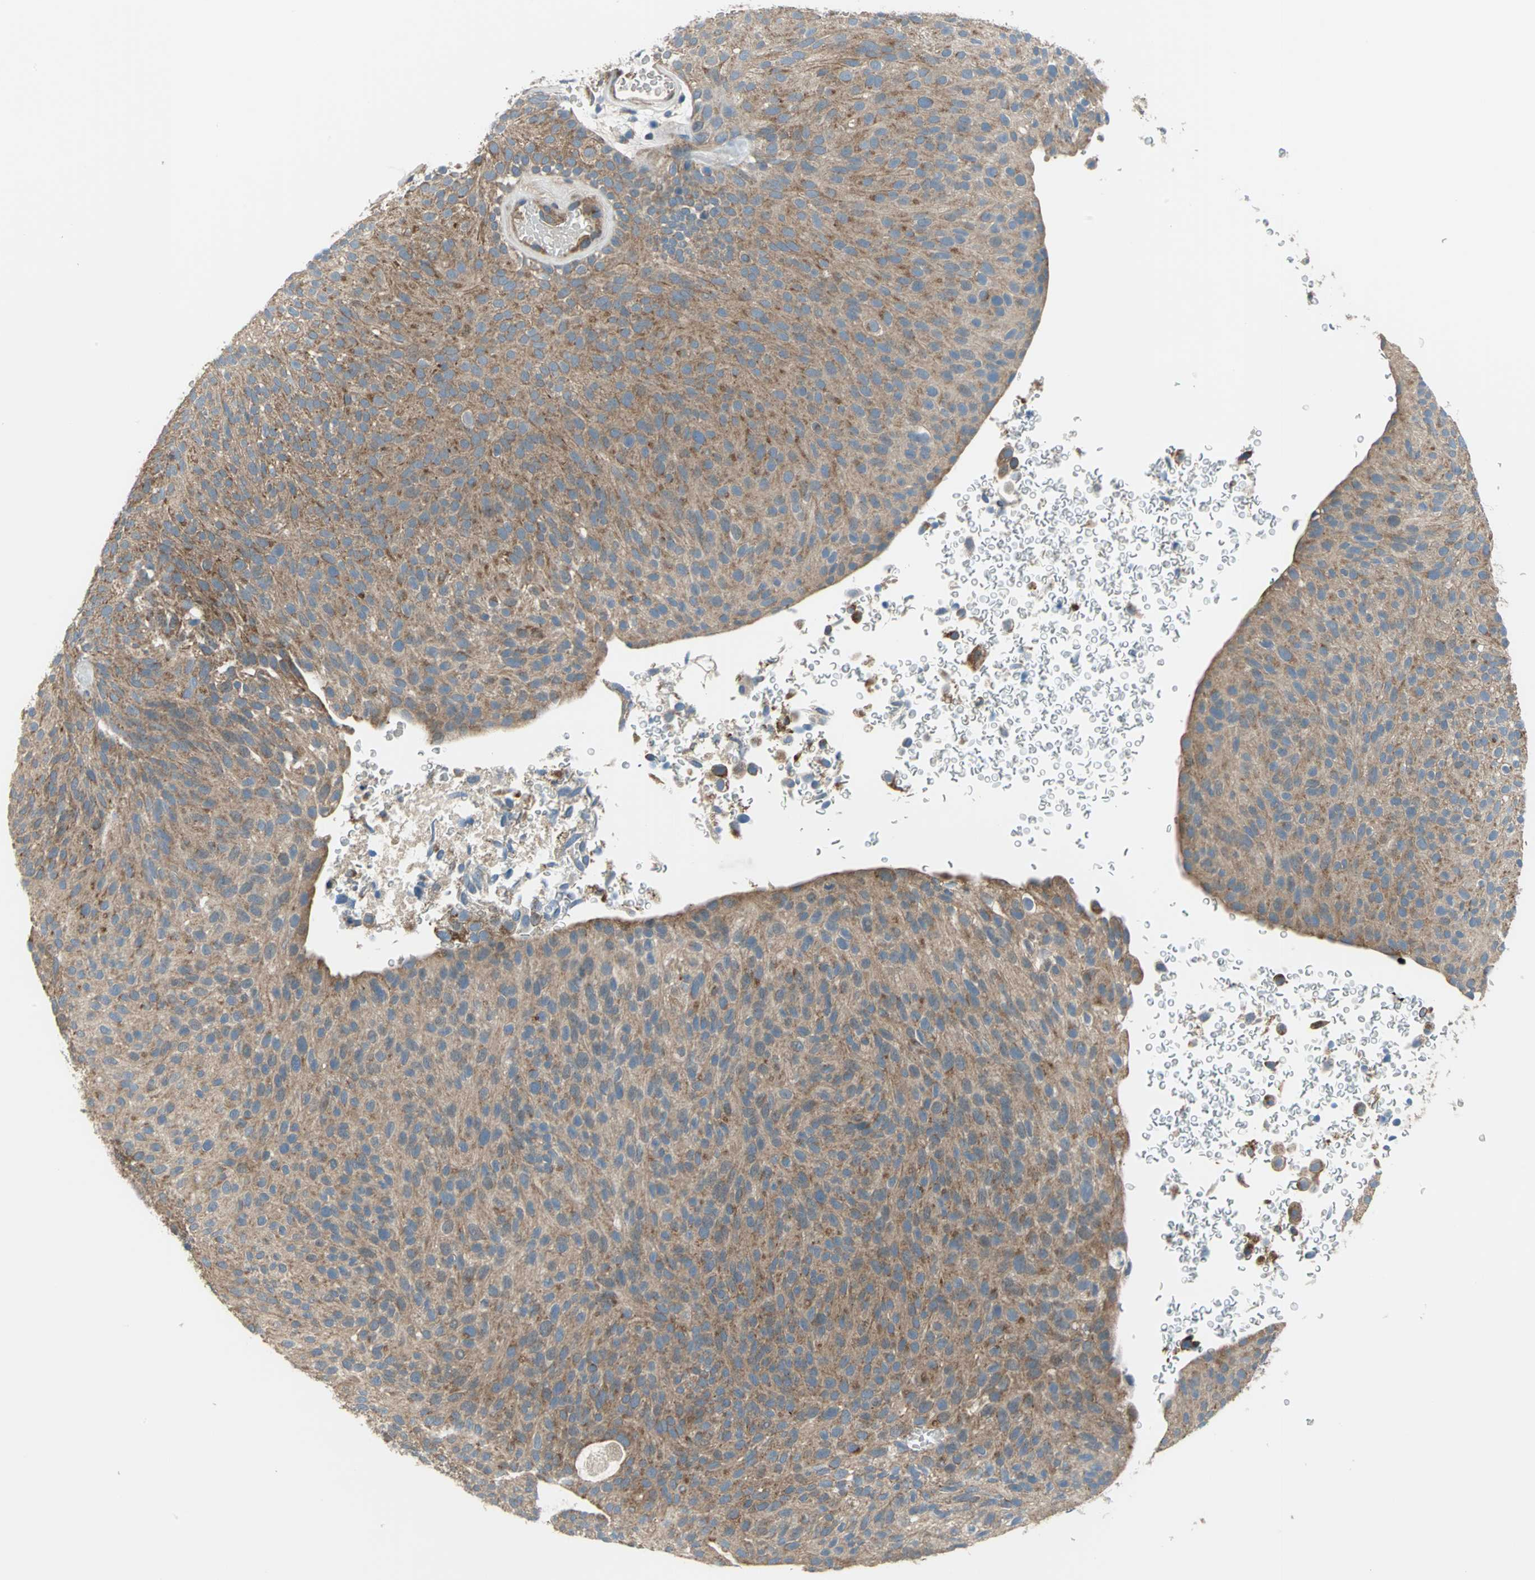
{"staining": {"intensity": "moderate", "quantity": ">75%", "location": "cytoplasmic/membranous"}, "tissue": "urothelial cancer", "cell_type": "Tumor cells", "image_type": "cancer", "snomed": [{"axis": "morphology", "description": "Urothelial carcinoma, Low grade"}, {"axis": "topography", "description": "Urinary bladder"}], "caption": "This micrograph exhibits urothelial cancer stained with immunohistochemistry to label a protein in brown. The cytoplasmic/membranous of tumor cells show moderate positivity for the protein. Nuclei are counter-stained blue.", "gene": "TRAK1", "patient": {"sex": "male", "age": 78}}